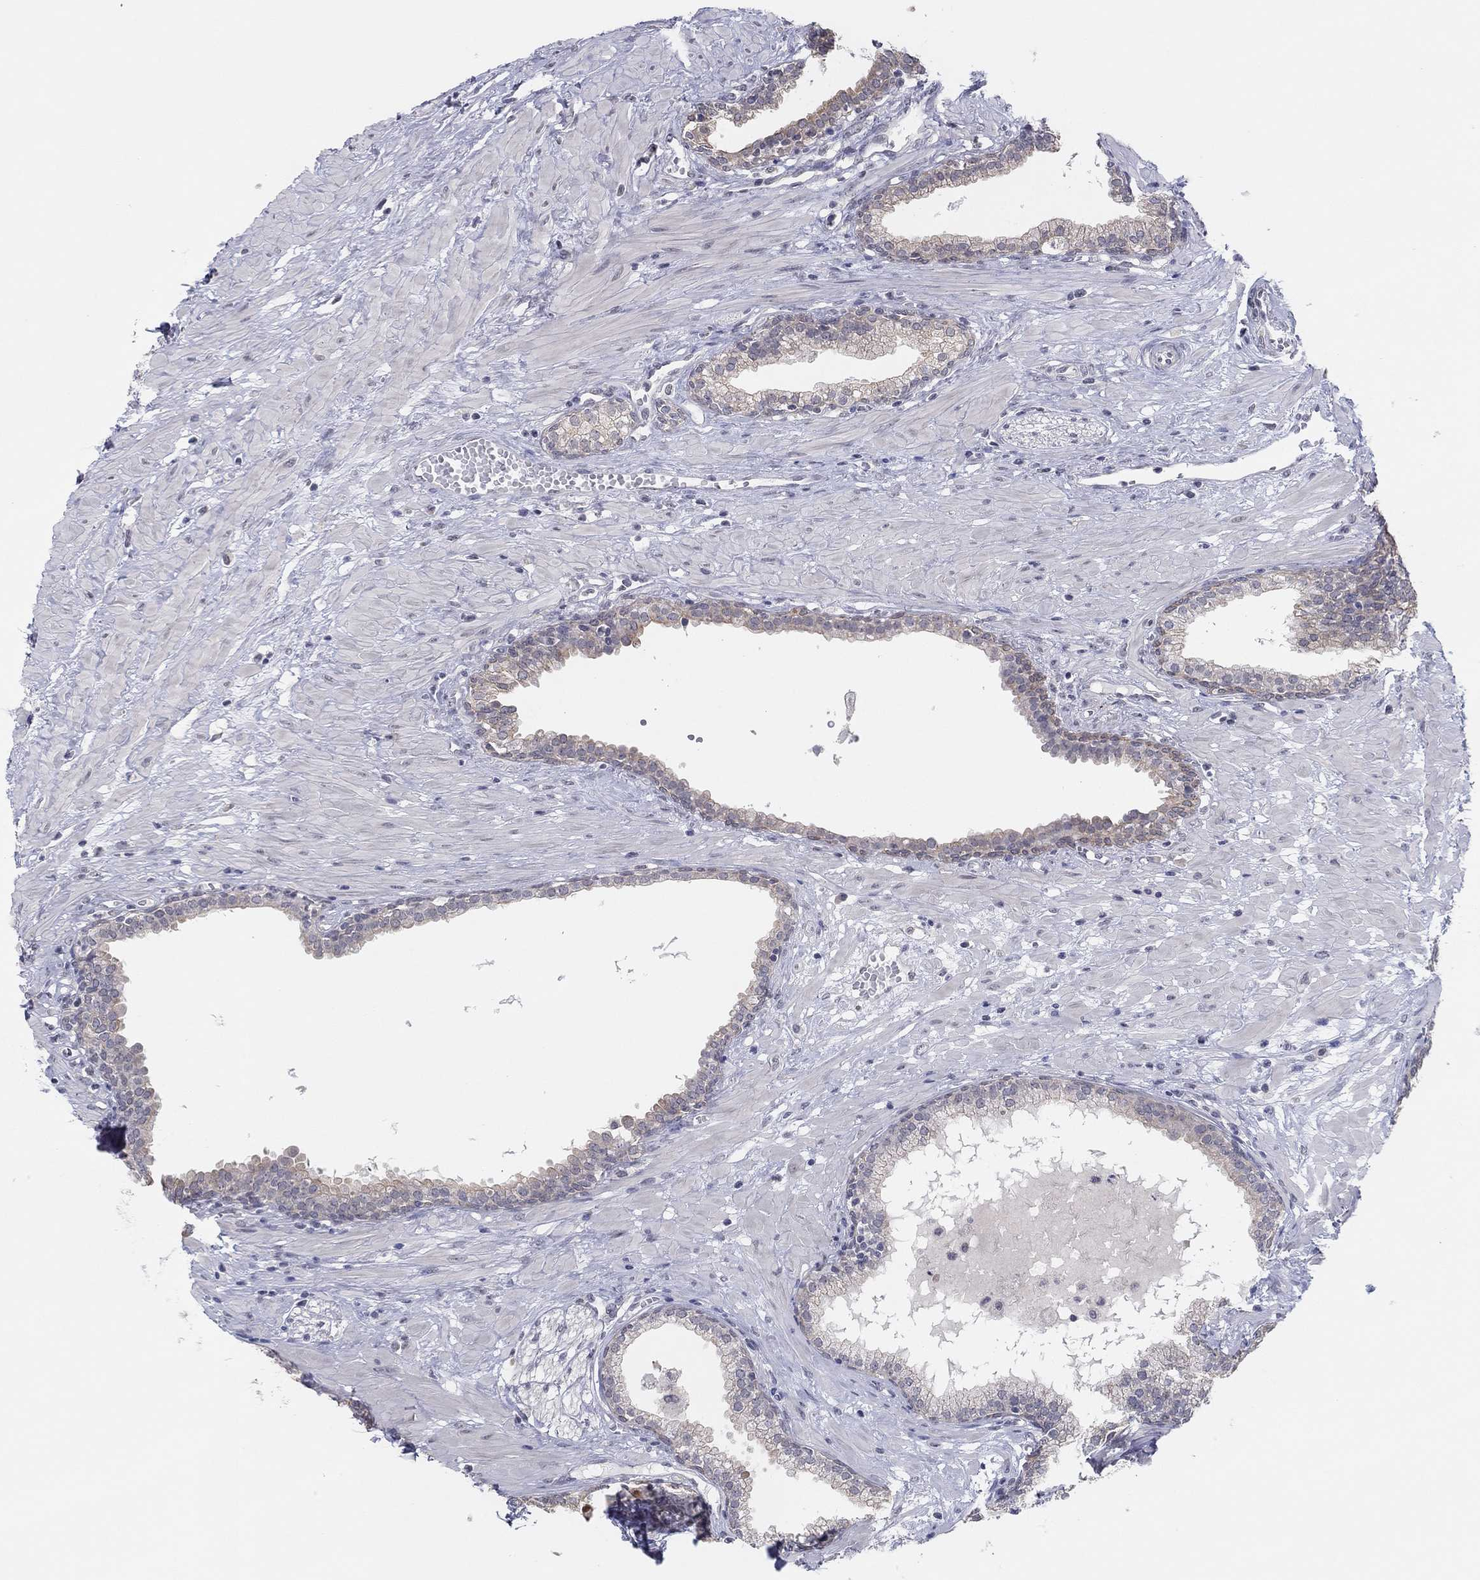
{"staining": {"intensity": "weak", "quantity": "<25%", "location": "cytoplasmic/membranous"}, "tissue": "prostate", "cell_type": "Glandular cells", "image_type": "normal", "snomed": [{"axis": "morphology", "description": "Normal tissue, NOS"}, {"axis": "topography", "description": "Prostate"}], "caption": "This is an IHC micrograph of normal prostate. There is no expression in glandular cells.", "gene": "SLC22A2", "patient": {"sex": "male", "age": 64}}